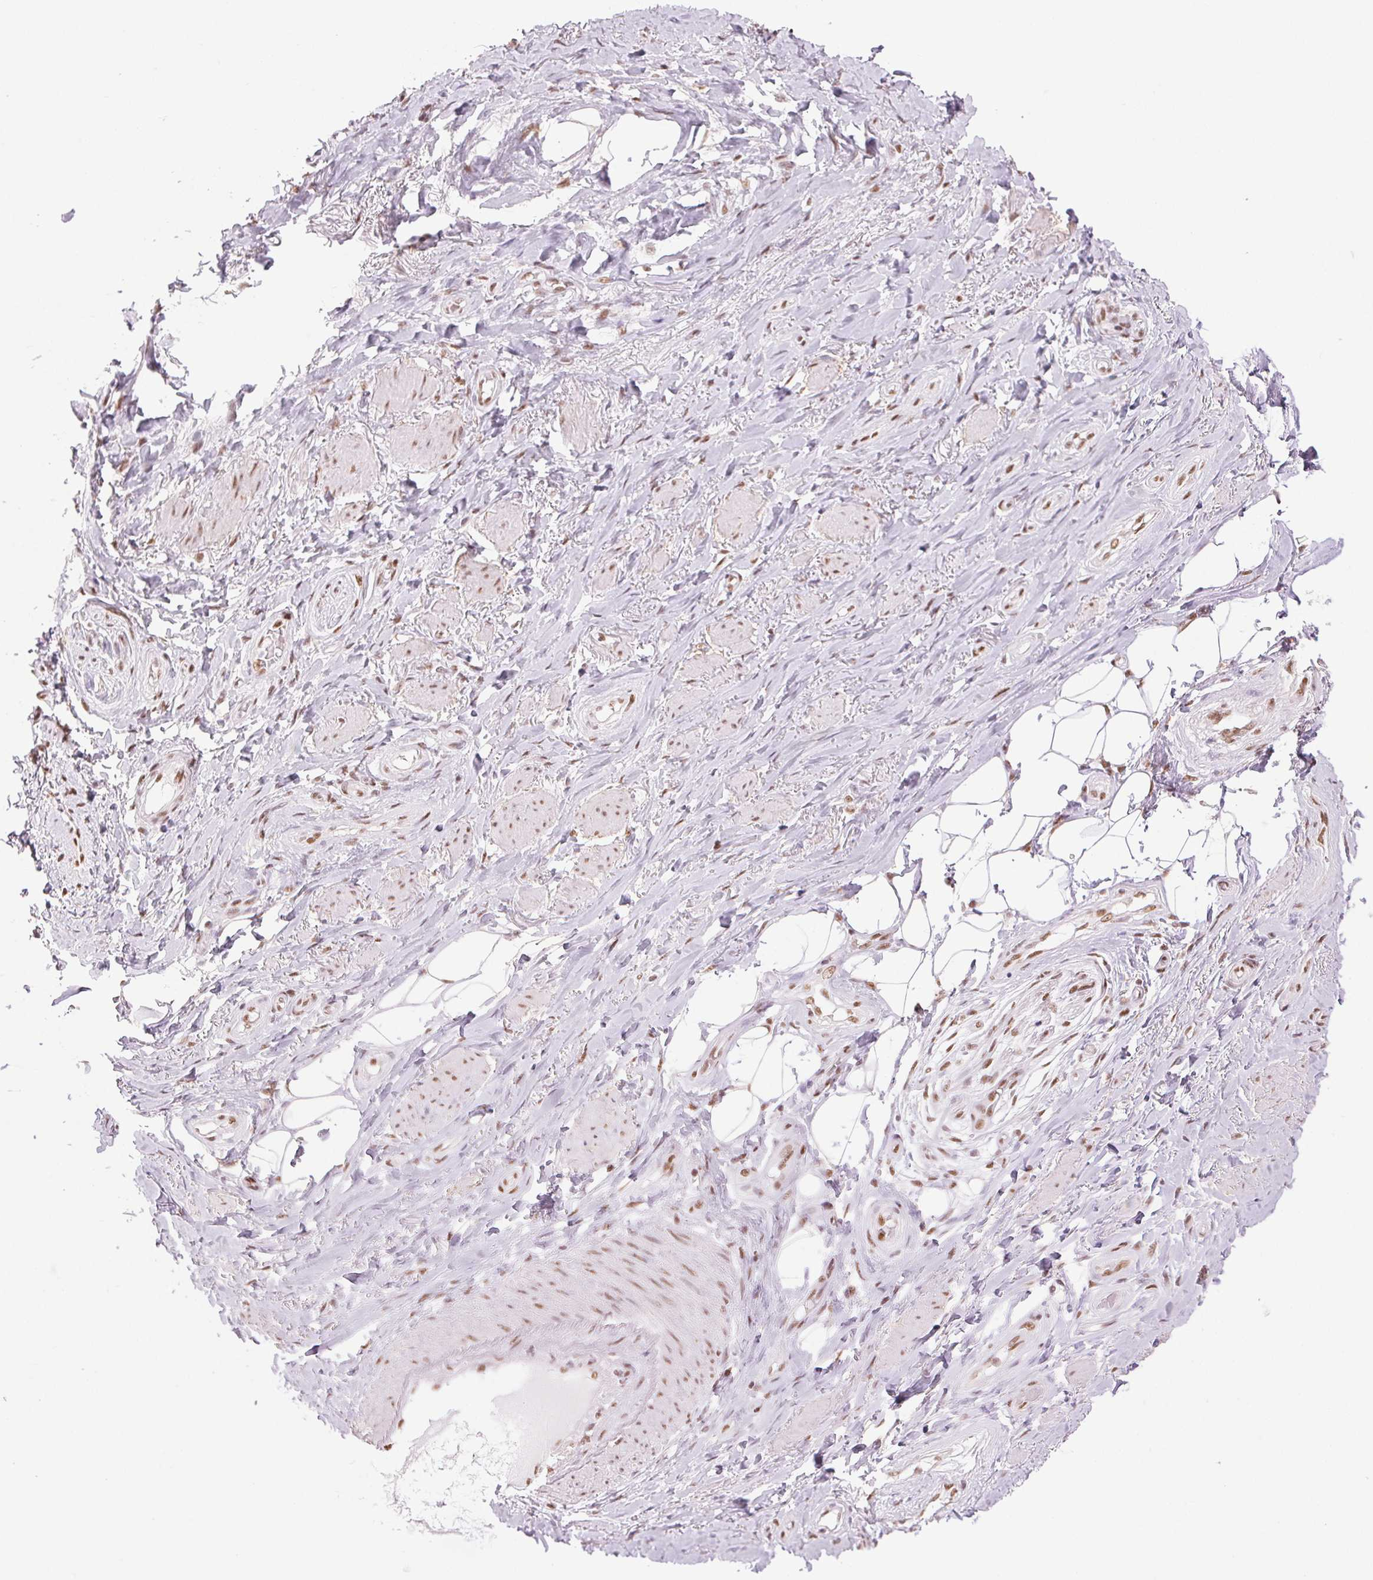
{"staining": {"intensity": "moderate", "quantity": "25%-75%", "location": "nuclear"}, "tissue": "adipose tissue", "cell_type": "Adipocytes", "image_type": "normal", "snomed": [{"axis": "morphology", "description": "Normal tissue, NOS"}, {"axis": "topography", "description": "Anal"}, {"axis": "topography", "description": "Peripheral nerve tissue"}], "caption": "A histopathology image showing moderate nuclear staining in about 25%-75% of adipocytes in normal adipose tissue, as visualized by brown immunohistochemical staining.", "gene": "ZFR2", "patient": {"sex": "male", "age": 53}}